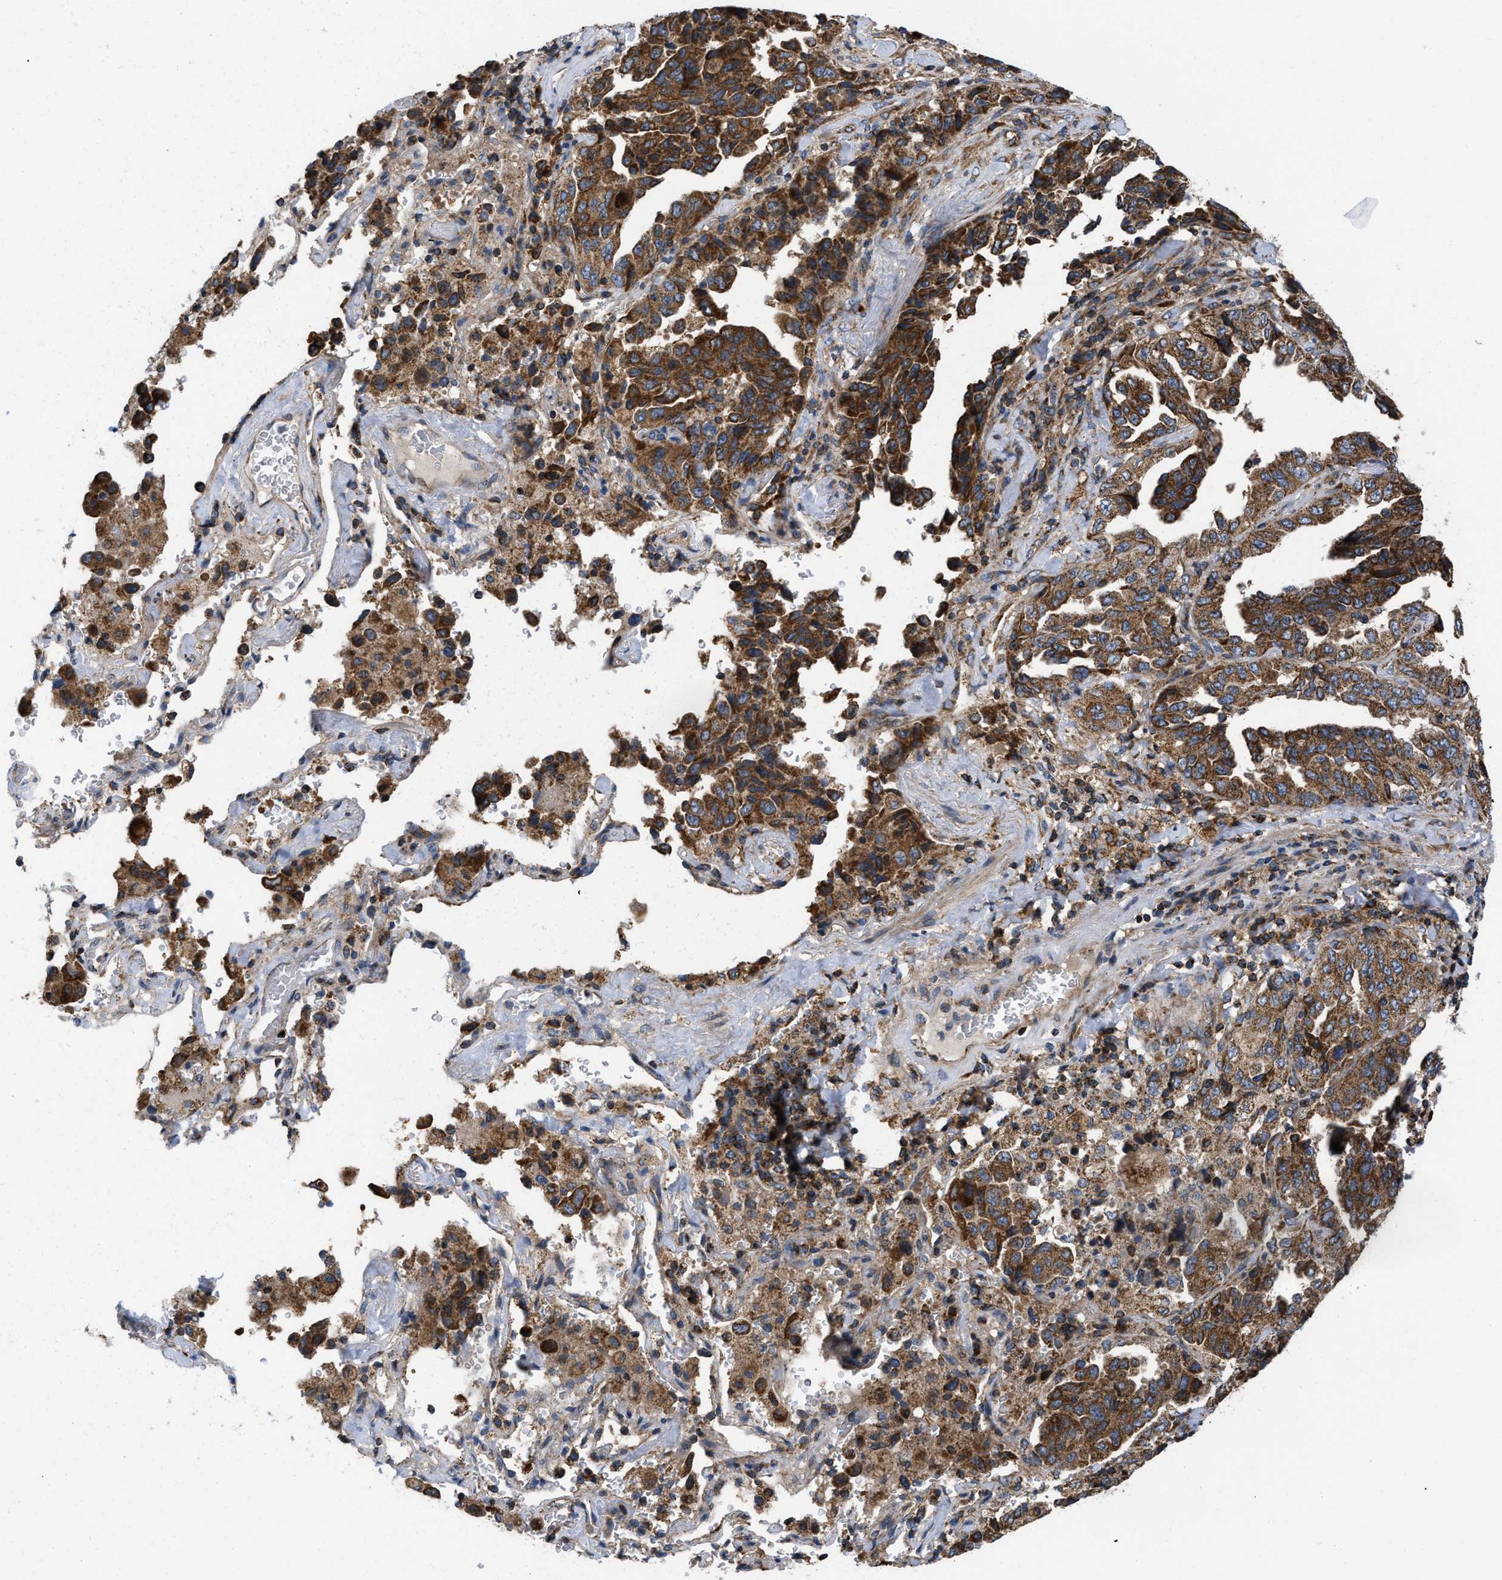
{"staining": {"intensity": "strong", "quantity": ">75%", "location": "cytoplasmic/membranous"}, "tissue": "lung cancer", "cell_type": "Tumor cells", "image_type": "cancer", "snomed": [{"axis": "morphology", "description": "Adenocarcinoma, NOS"}, {"axis": "topography", "description": "Lung"}], "caption": "Adenocarcinoma (lung) was stained to show a protein in brown. There is high levels of strong cytoplasmic/membranous positivity in about >75% of tumor cells. (DAB IHC, brown staining for protein, blue staining for nuclei).", "gene": "OPTN", "patient": {"sex": "female", "age": 51}}